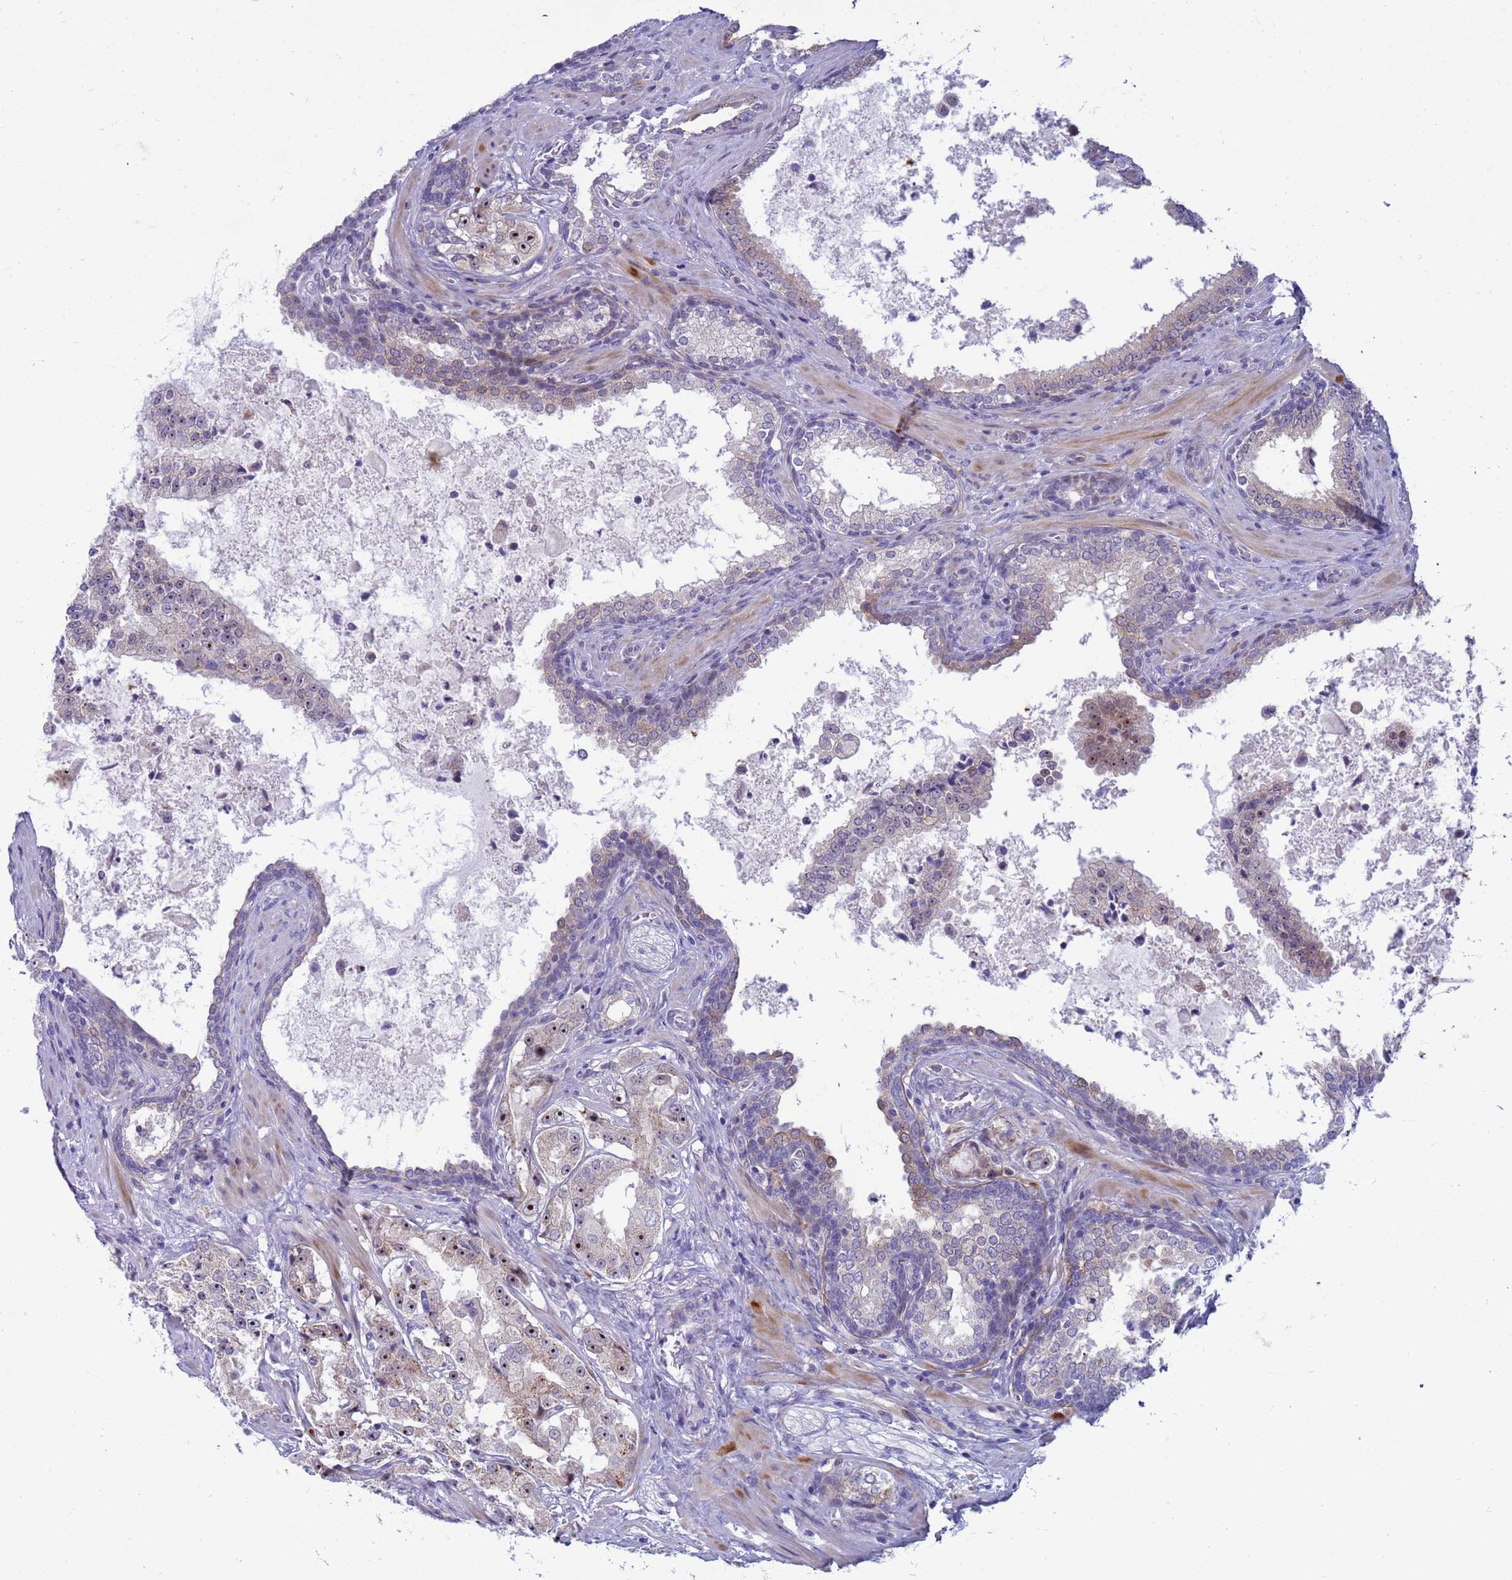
{"staining": {"intensity": "strong", "quantity": ">75%", "location": "nuclear"}, "tissue": "prostate cancer", "cell_type": "Tumor cells", "image_type": "cancer", "snomed": [{"axis": "morphology", "description": "Adenocarcinoma, High grade"}, {"axis": "topography", "description": "Prostate"}], "caption": "Brown immunohistochemical staining in prostate adenocarcinoma (high-grade) demonstrates strong nuclear expression in approximately >75% of tumor cells.", "gene": "LRATD1", "patient": {"sex": "male", "age": 73}}